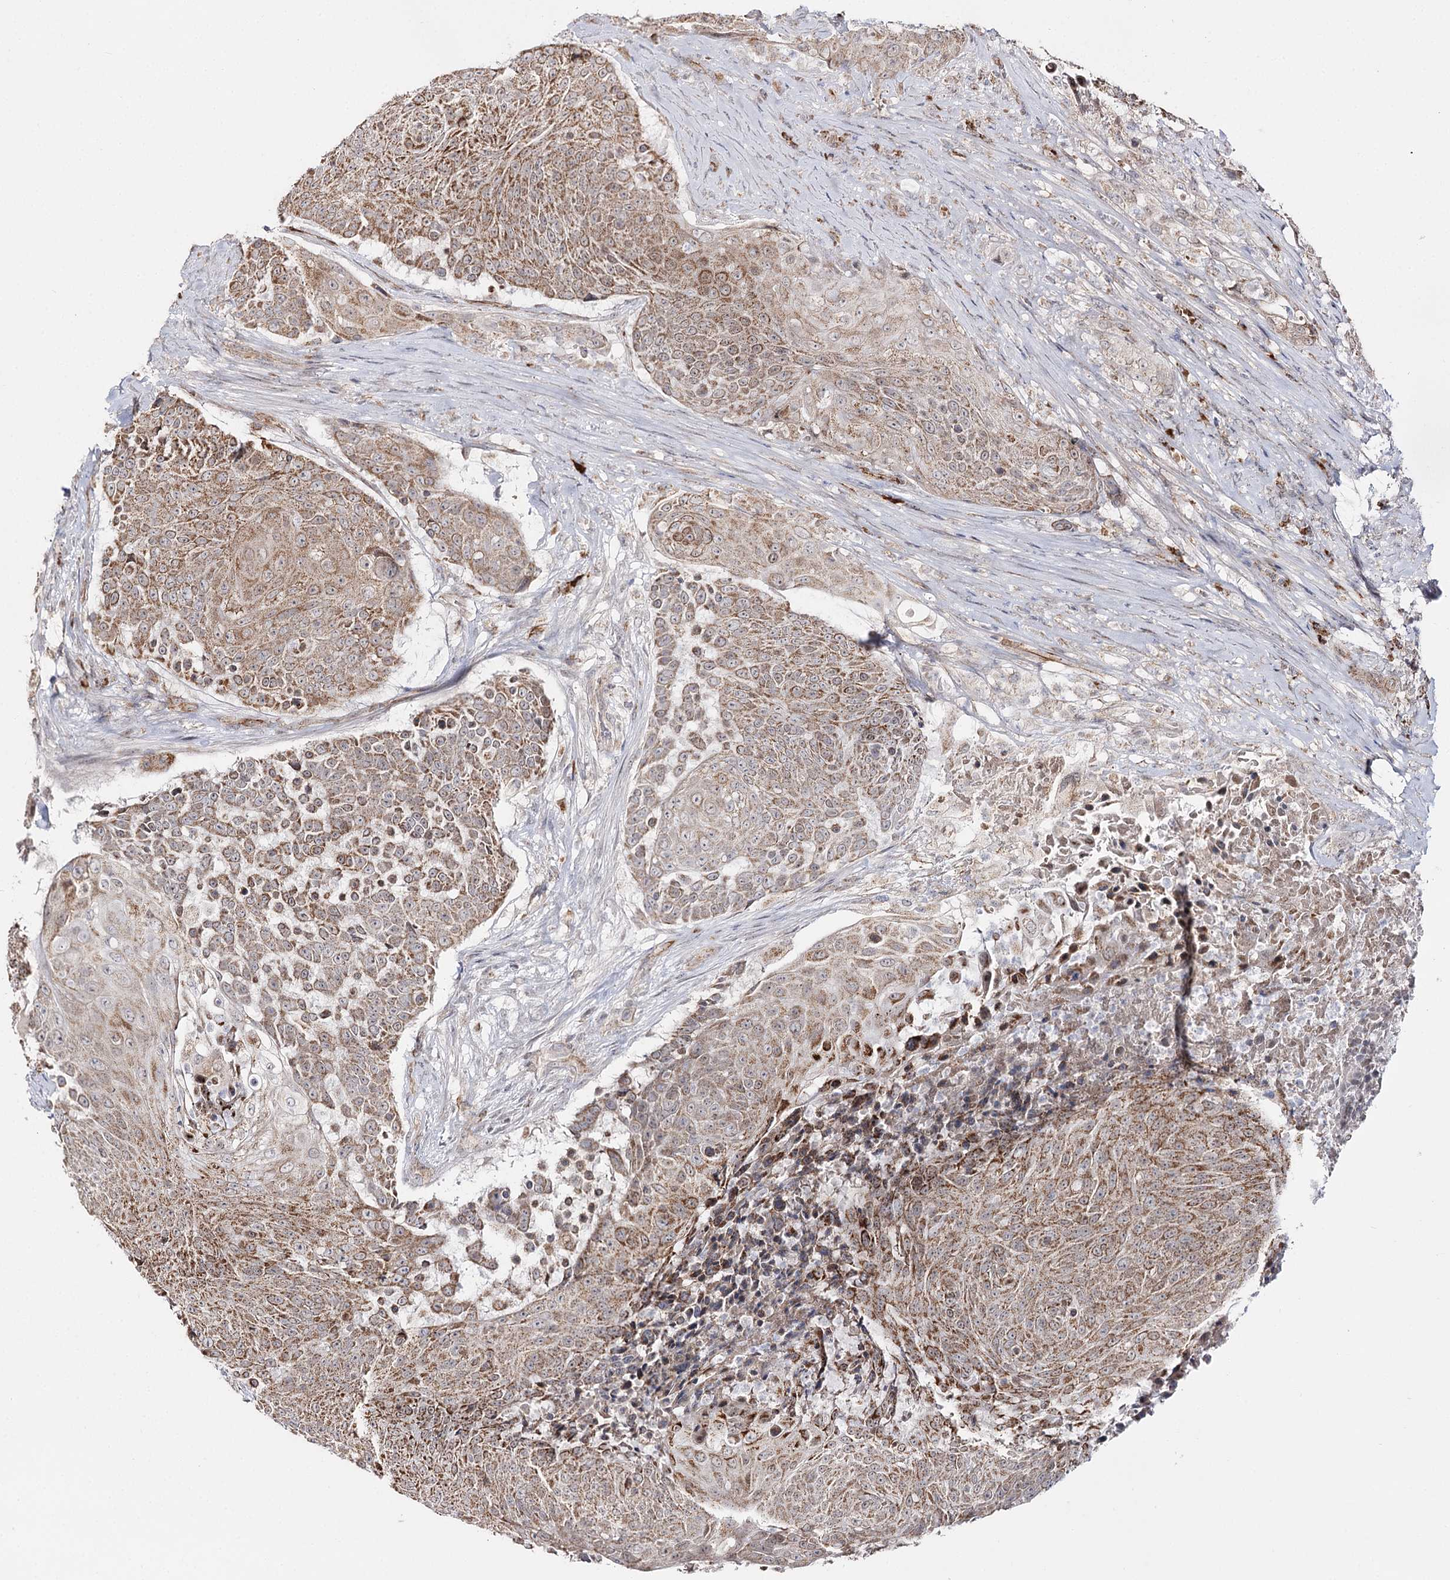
{"staining": {"intensity": "moderate", "quantity": ">75%", "location": "cytoplasmic/membranous"}, "tissue": "urothelial cancer", "cell_type": "Tumor cells", "image_type": "cancer", "snomed": [{"axis": "morphology", "description": "Urothelial carcinoma, High grade"}, {"axis": "topography", "description": "Urinary bladder"}], "caption": "Immunohistochemistry (IHC) of urothelial carcinoma (high-grade) reveals medium levels of moderate cytoplasmic/membranous positivity in approximately >75% of tumor cells.", "gene": "CBR4", "patient": {"sex": "female", "age": 63}}